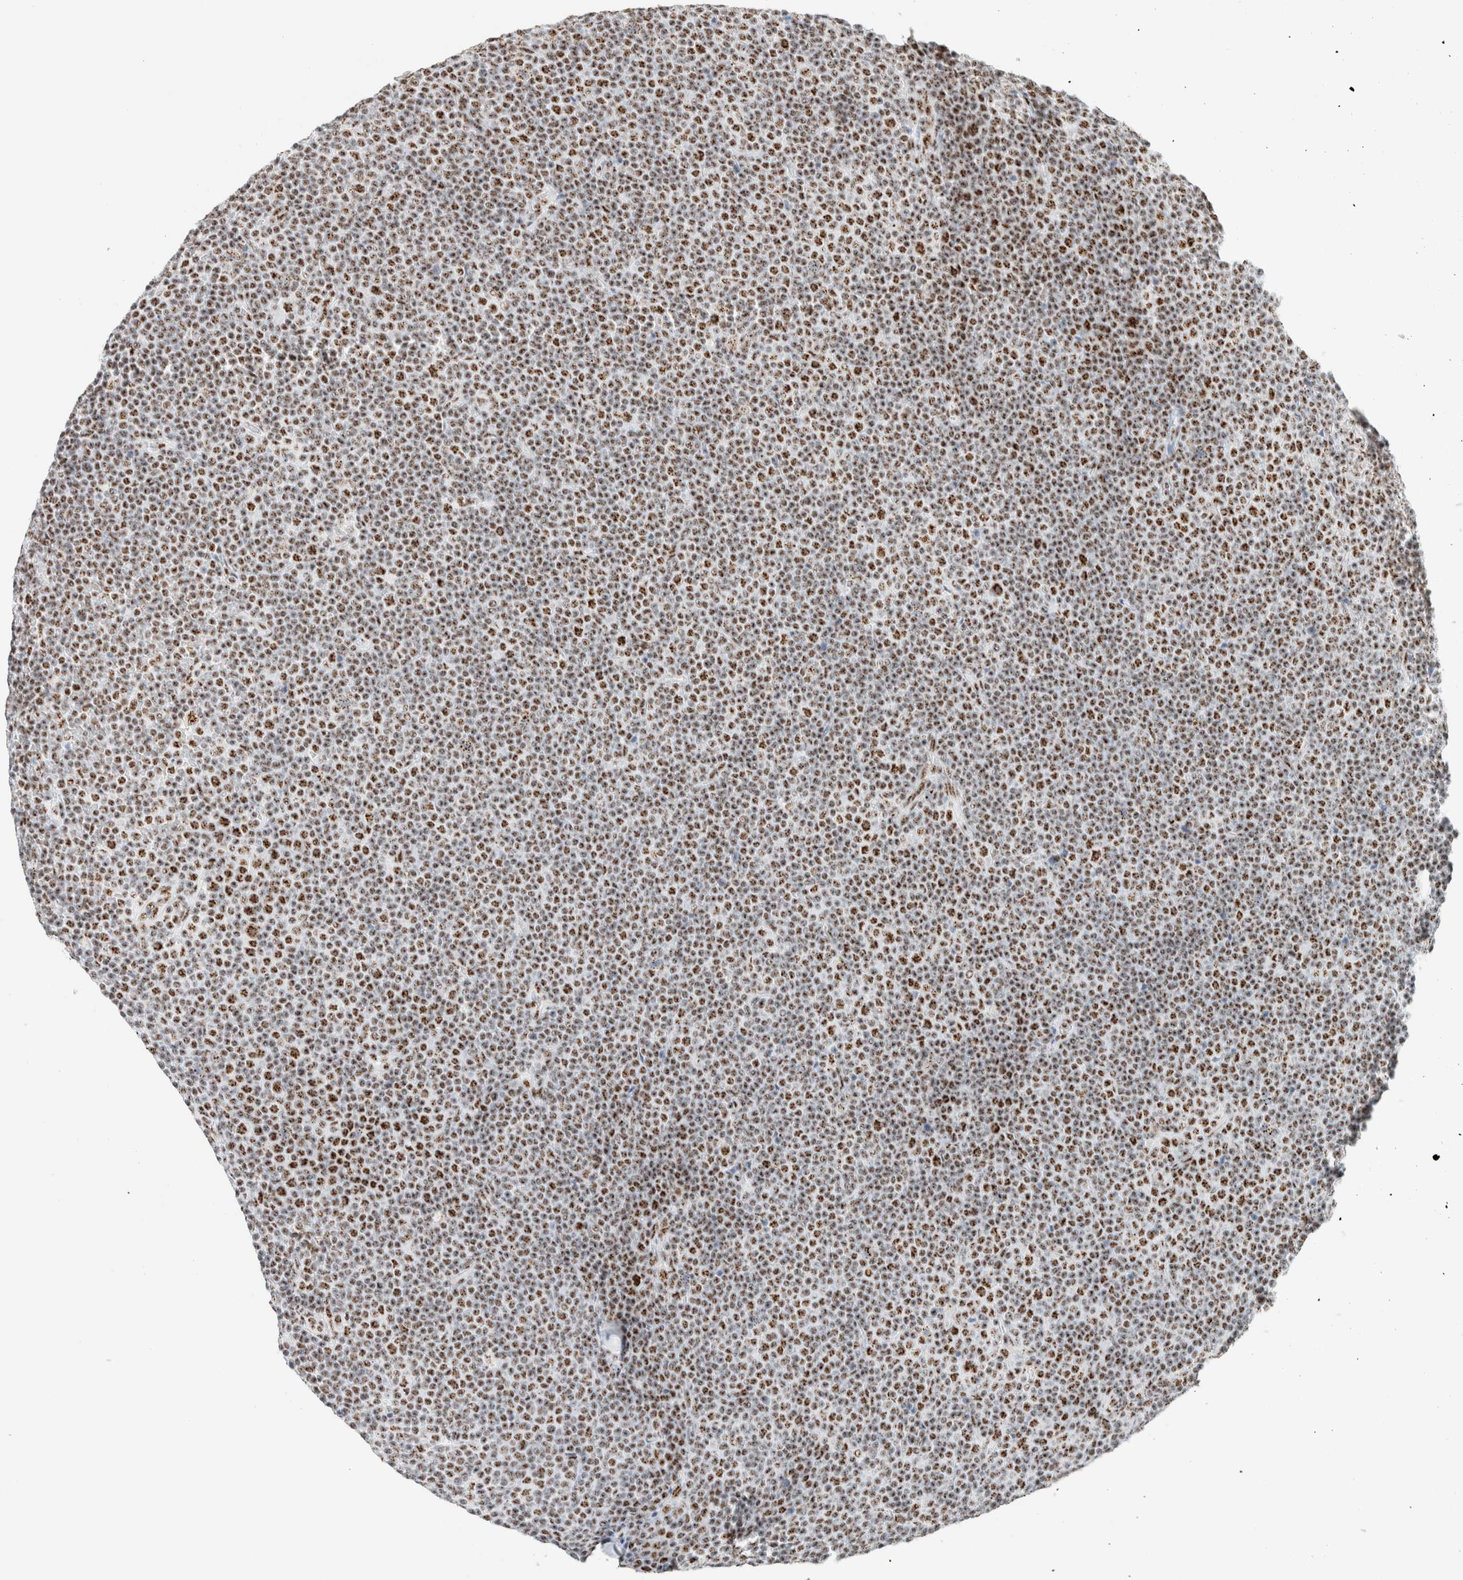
{"staining": {"intensity": "moderate", "quantity": ">75%", "location": "nuclear"}, "tissue": "lymphoma", "cell_type": "Tumor cells", "image_type": "cancer", "snomed": [{"axis": "morphology", "description": "Malignant lymphoma, non-Hodgkin's type, Low grade"}, {"axis": "topography", "description": "Lymph node"}], "caption": "Moderate nuclear expression for a protein is present in about >75% of tumor cells of malignant lymphoma, non-Hodgkin's type (low-grade) using immunohistochemistry.", "gene": "SON", "patient": {"sex": "female", "age": 67}}